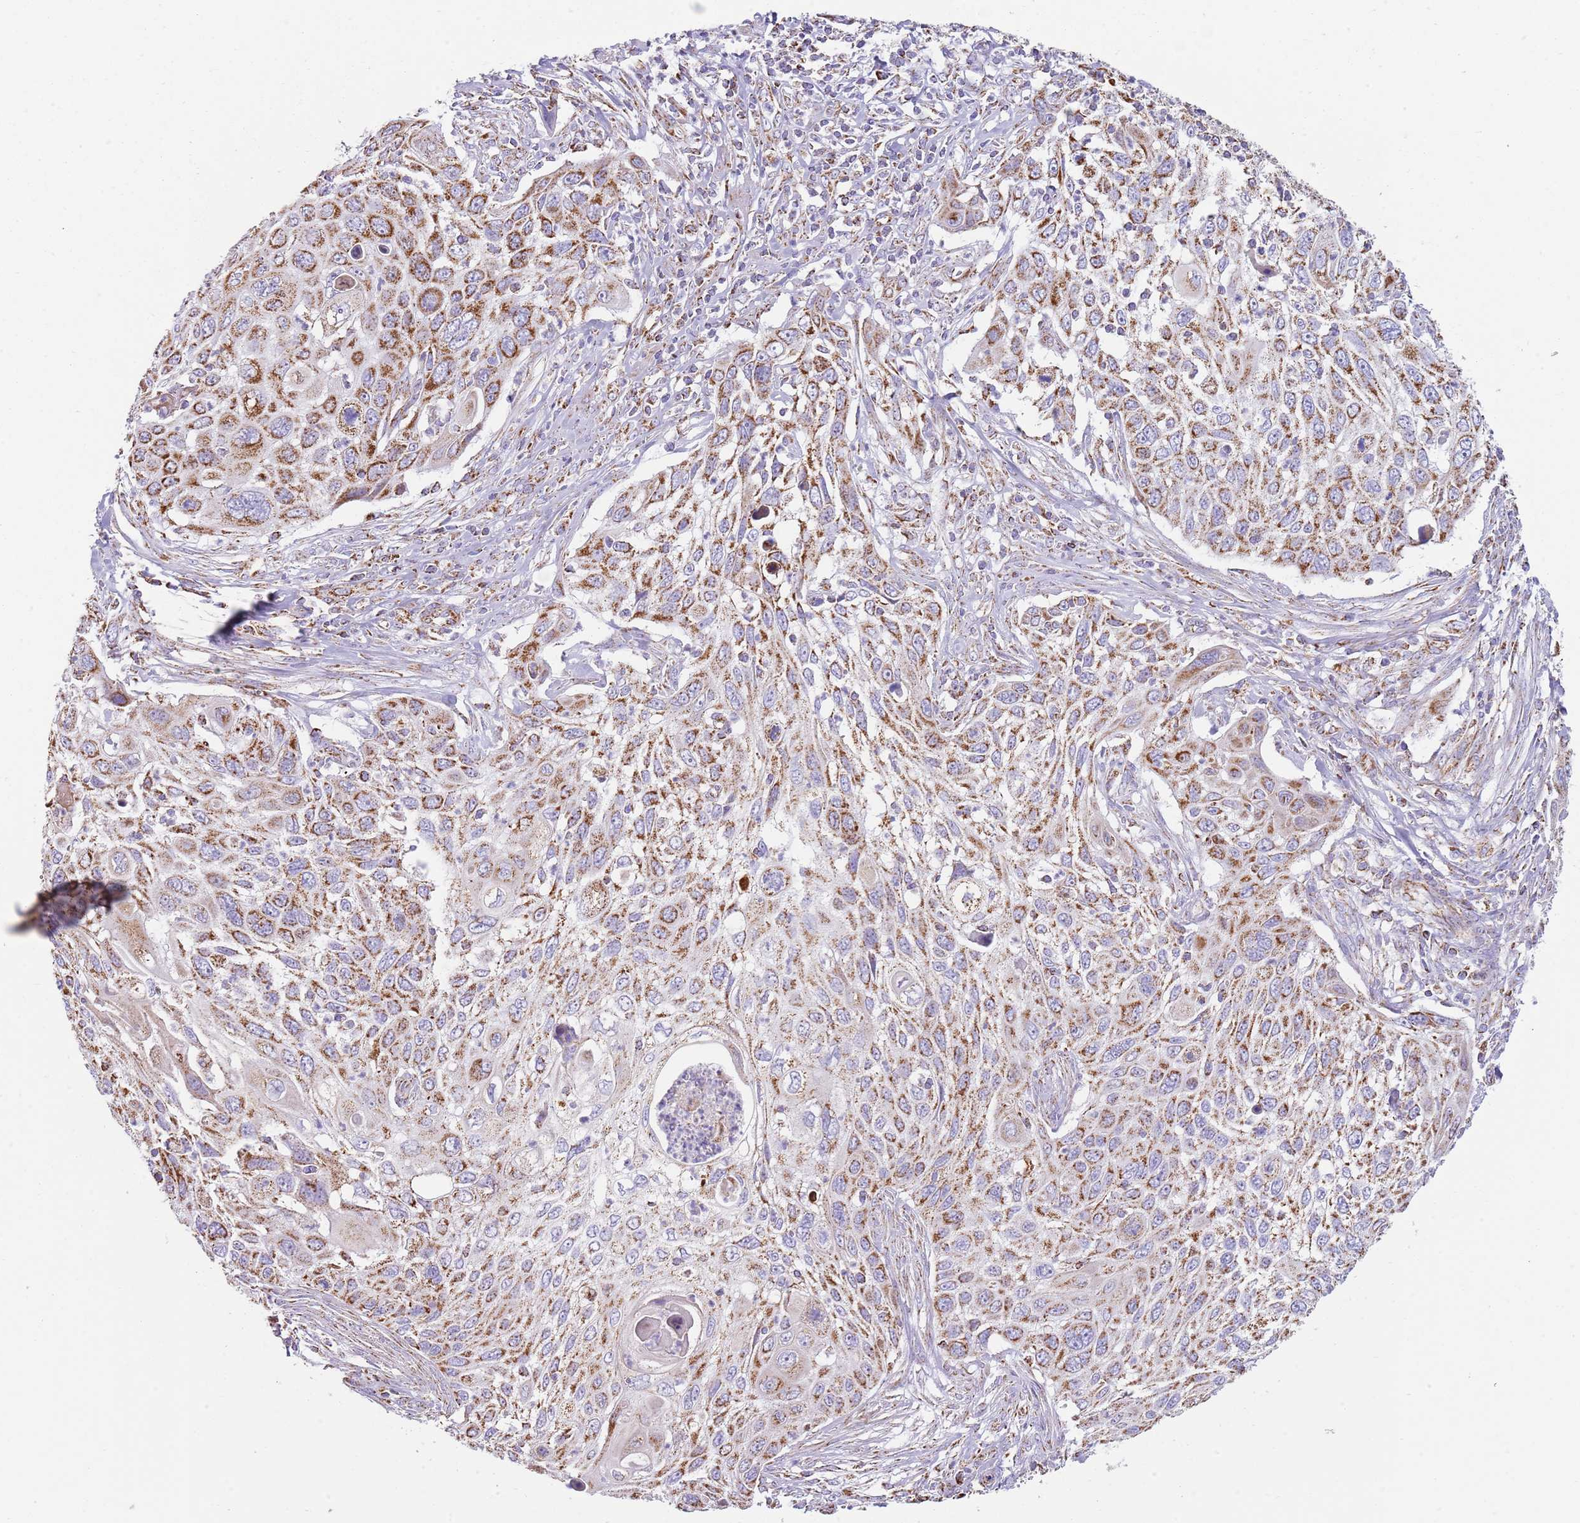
{"staining": {"intensity": "moderate", "quantity": ">75%", "location": "cytoplasmic/membranous"}, "tissue": "cervical cancer", "cell_type": "Tumor cells", "image_type": "cancer", "snomed": [{"axis": "morphology", "description": "Squamous cell carcinoma, NOS"}, {"axis": "topography", "description": "Cervix"}], "caption": "Tumor cells reveal medium levels of moderate cytoplasmic/membranous staining in about >75% of cells in human cervical cancer (squamous cell carcinoma).", "gene": "TTLL1", "patient": {"sex": "female", "age": 70}}